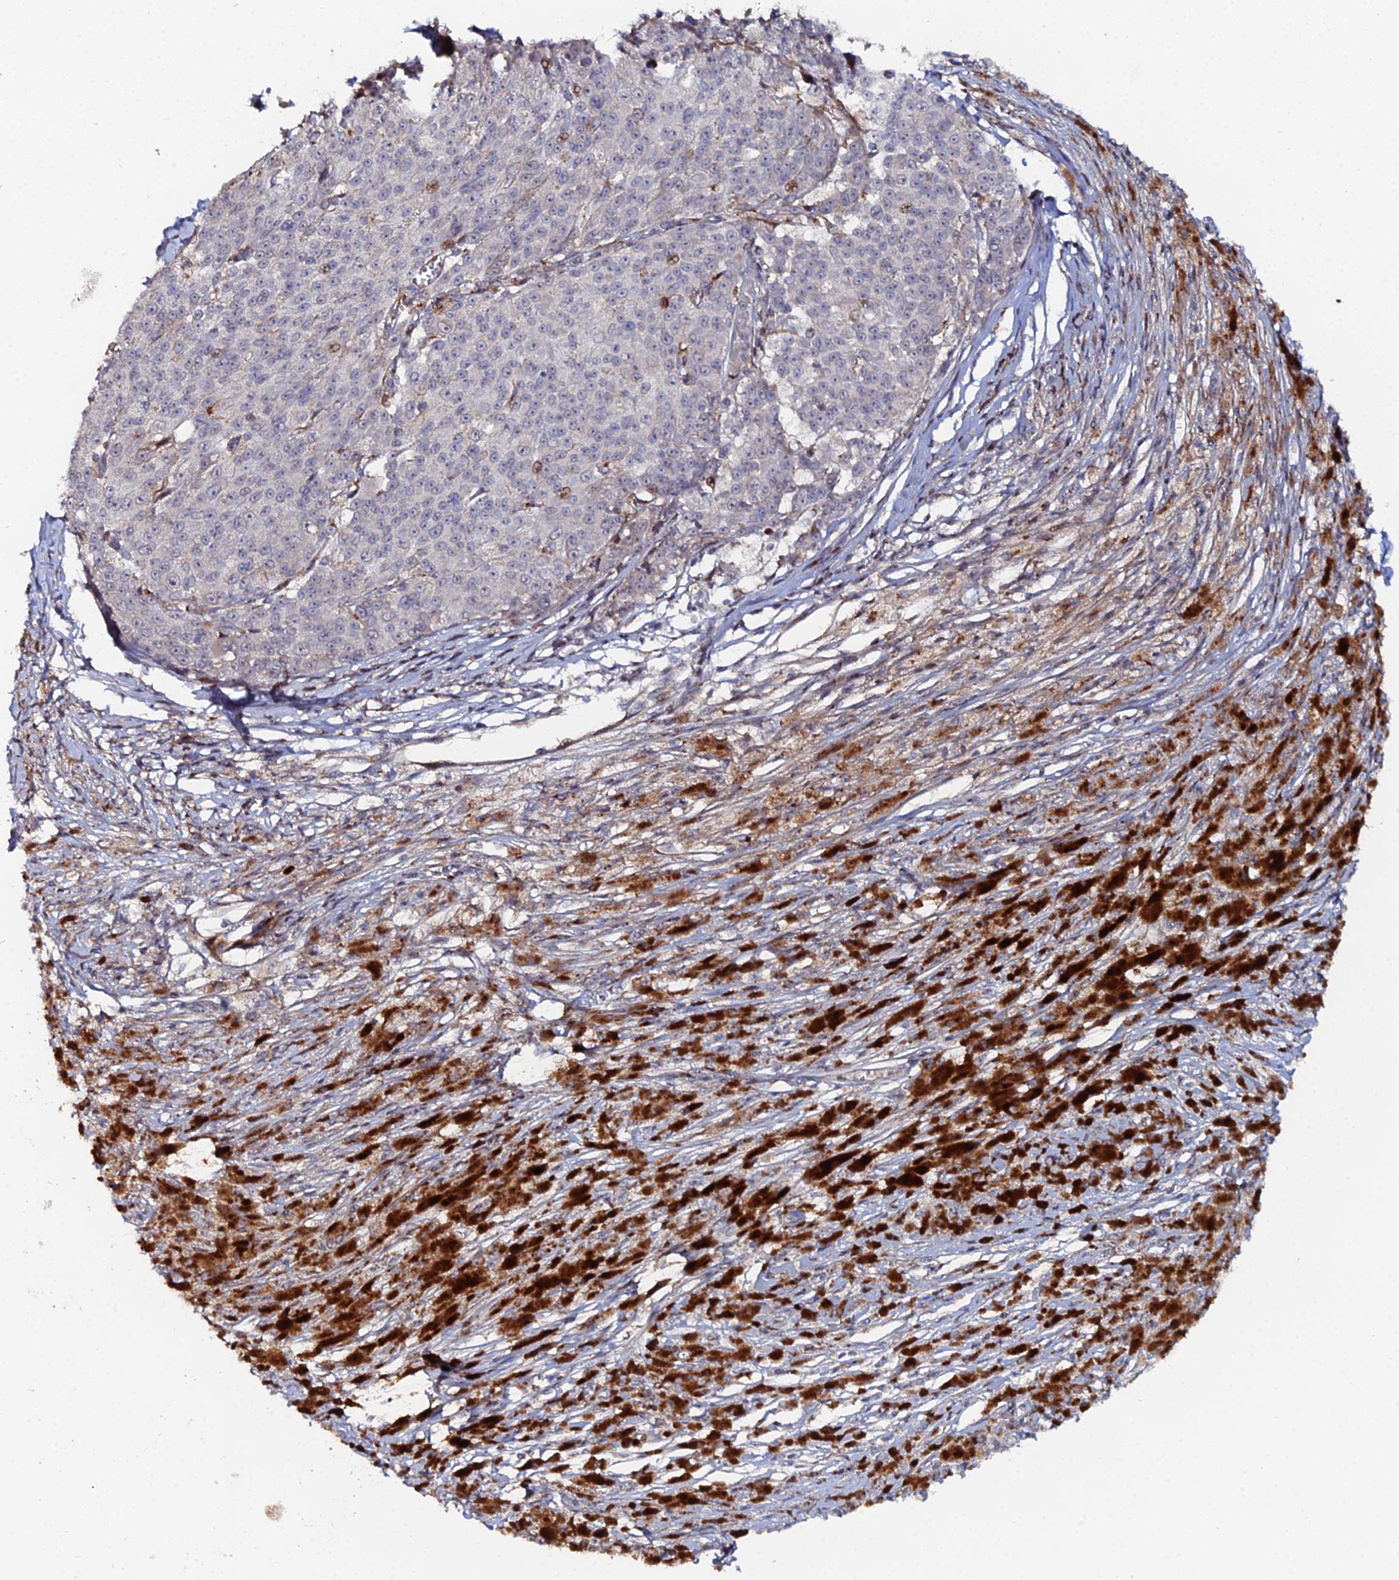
{"staining": {"intensity": "negative", "quantity": "none", "location": "none"}, "tissue": "melanoma", "cell_type": "Tumor cells", "image_type": "cancer", "snomed": [{"axis": "morphology", "description": "Malignant melanoma, NOS"}, {"axis": "topography", "description": "Skin"}], "caption": "Immunohistochemistry (IHC) micrograph of human malignant melanoma stained for a protein (brown), which reveals no positivity in tumor cells.", "gene": "SGMS1", "patient": {"sex": "female", "age": 52}}